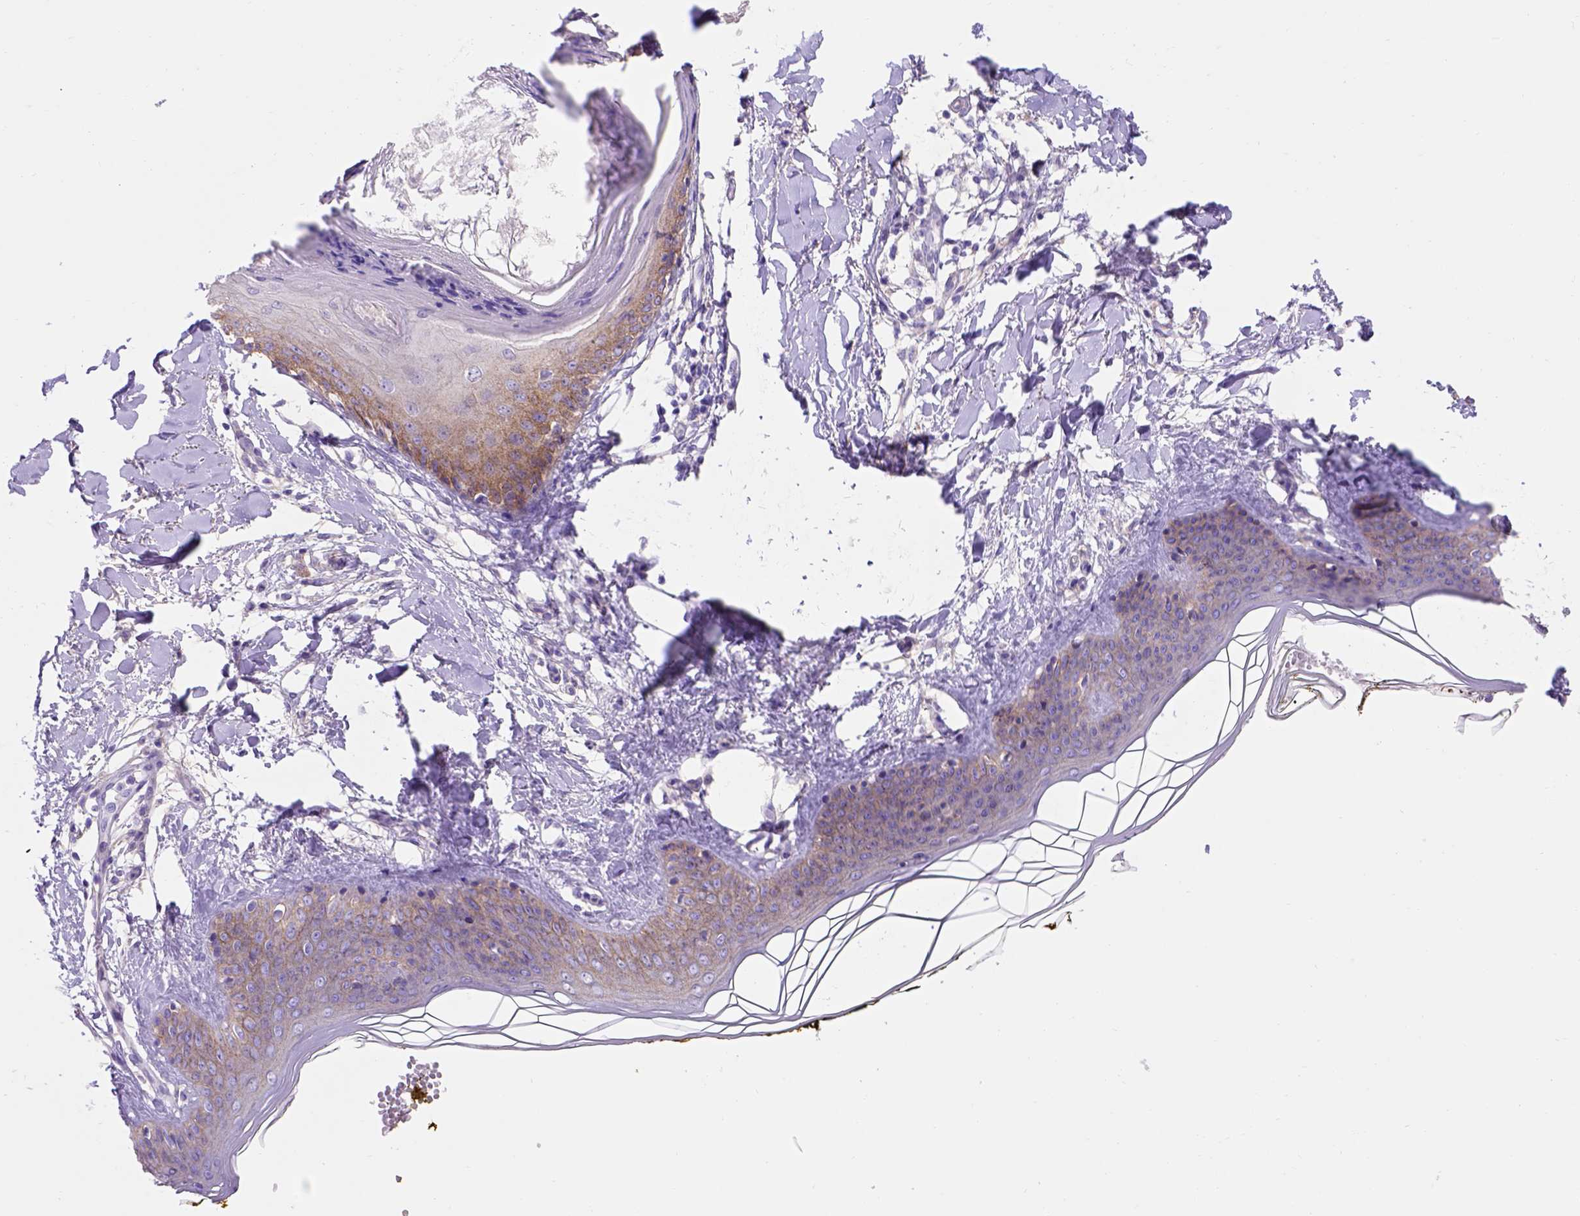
{"staining": {"intensity": "negative", "quantity": "none", "location": "none"}, "tissue": "skin", "cell_type": "Fibroblasts", "image_type": "normal", "snomed": [{"axis": "morphology", "description": "Normal tissue, NOS"}, {"axis": "topography", "description": "Skin"}], "caption": "Skin was stained to show a protein in brown. There is no significant positivity in fibroblasts. Nuclei are stained in blue.", "gene": "EGFR", "patient": {"sex": "female", "age": 34}}